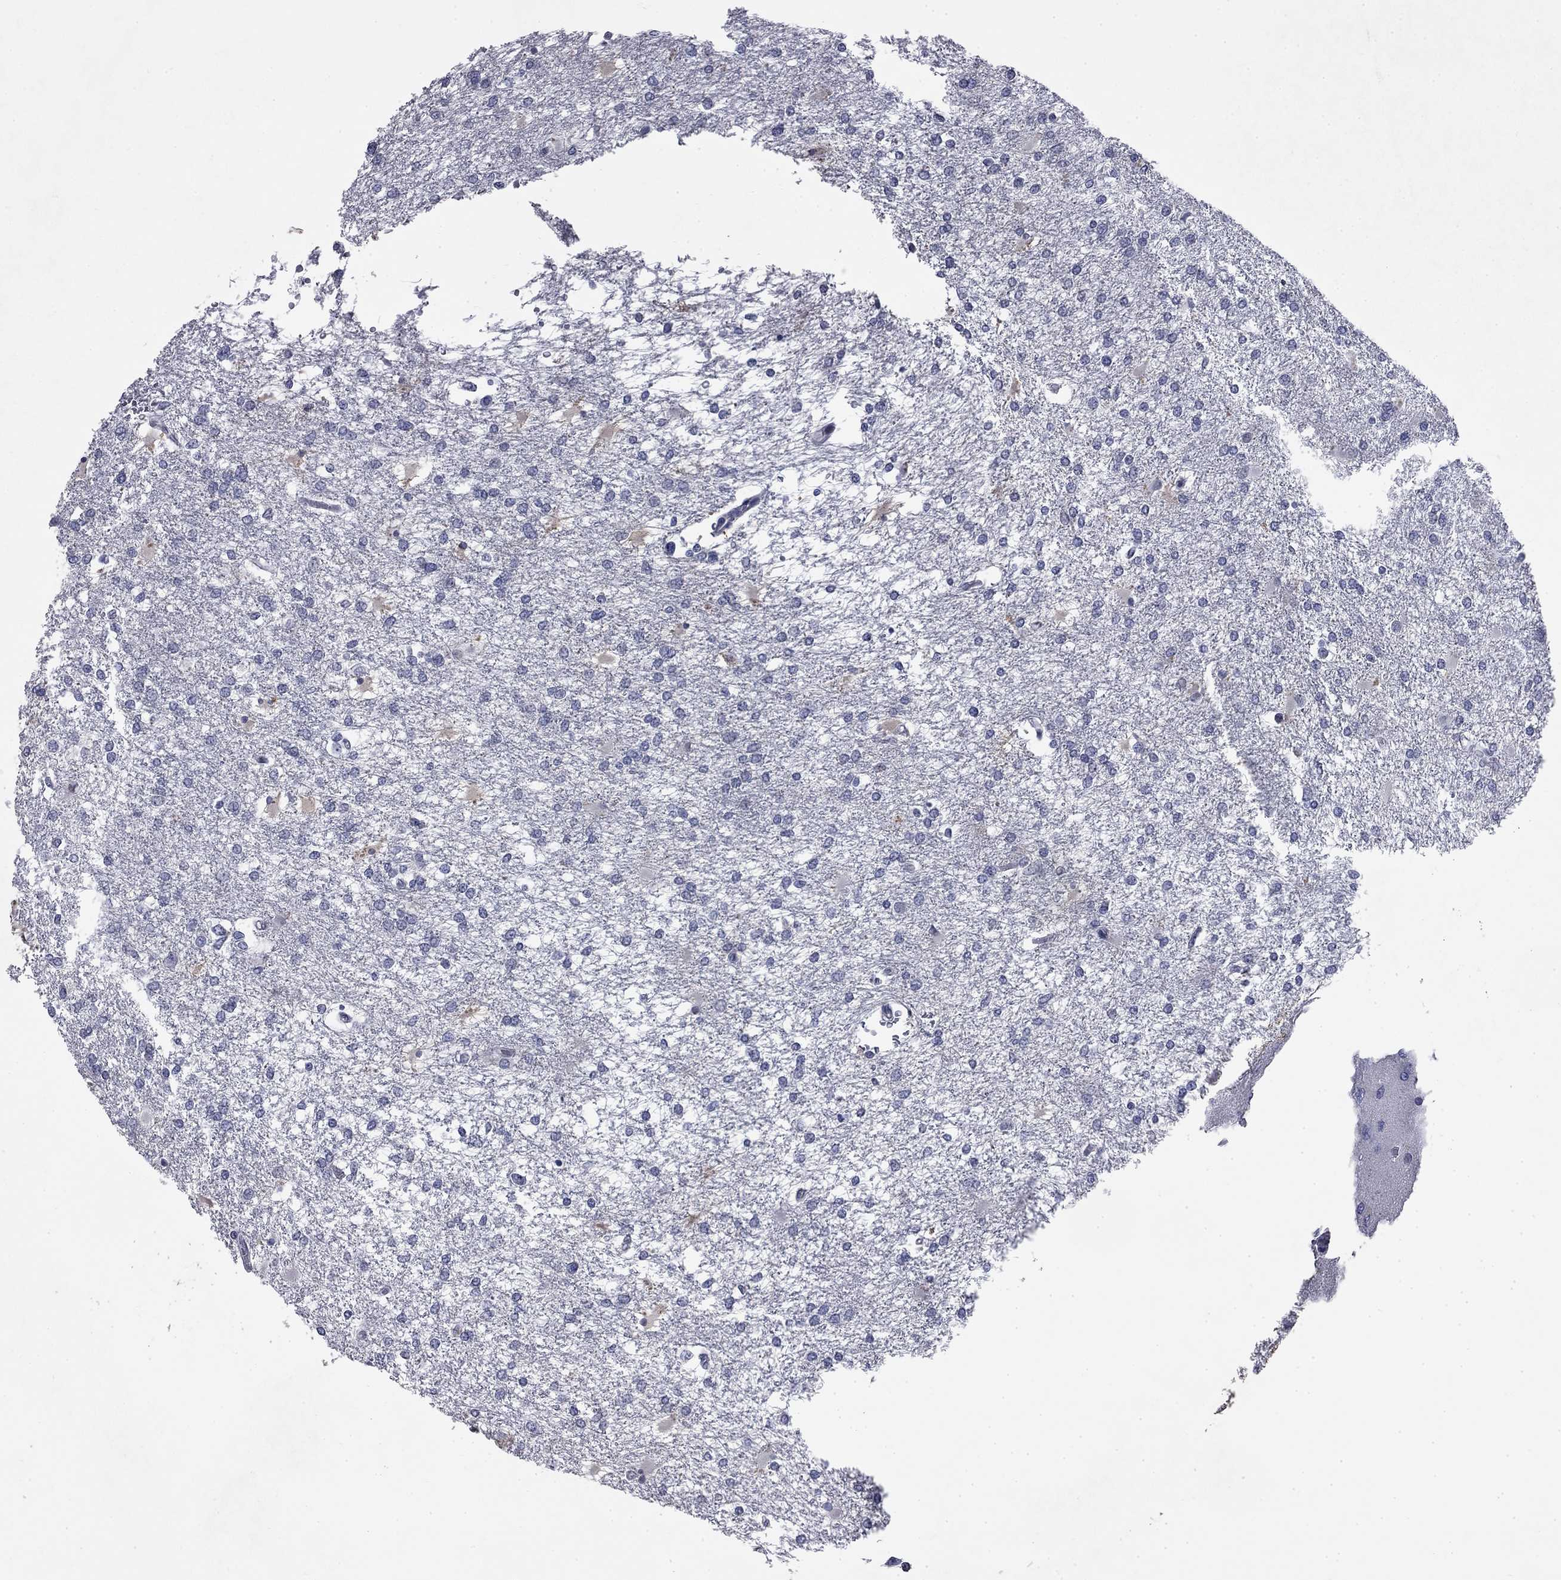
{"staining": {"intensity": "negative", "quantity": "none", "location": "none"}, "tissue": "glioma", "cell_type": "Tumor cells", "image_type": "cancer", "snomed": [{"axis": "morphology", "description": "Glioma, malignant, High grade"}, {"axis": "topography", "description": "Cerebral cortex"}], "caption": "High magnification brightfield microscopy of glioma stained with DAB (brown) and counterstained with hematoxylin (blue): tumor cells show no significant expression. (DAB IHC, high magnification).", "gene": "SLC51A", "patient": {"sex": "male", "age": 79}}